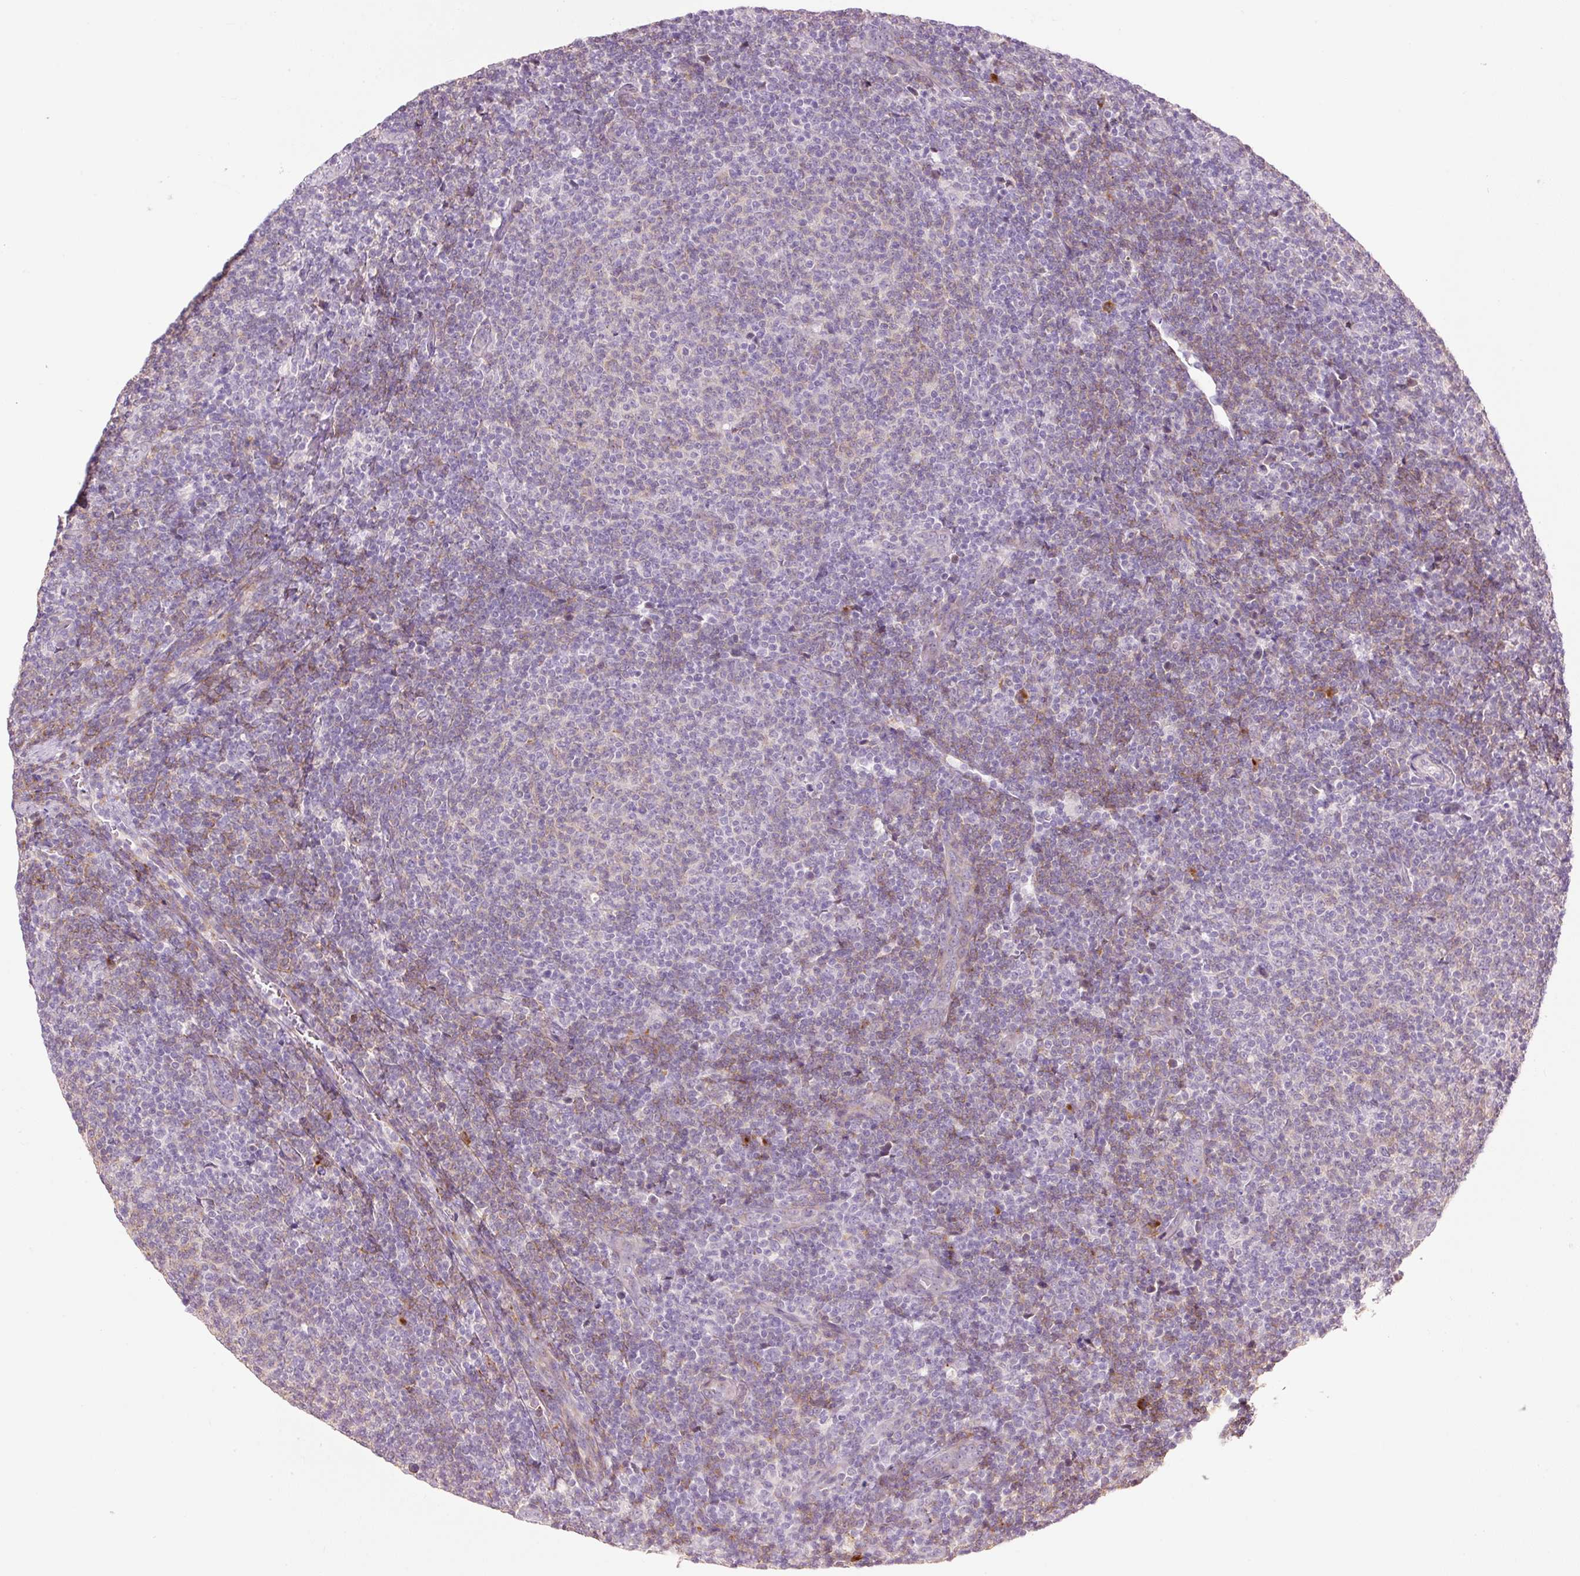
{"staining": {"intensity": "weak", "quantity": "25%-75%", "location": "cytoplasmic/membranous"}, "tissue": "lymphoma", "cell_type": "Tumor cells", "image_type": "cancer", "snomed": [{"axis": "morphology", "description": "Malignant lymphoma, non-Hodgkin's type, Low grade"}, {"axis": "topography", "description": "Lymph node"}], "caption": "Protein staining of low-grade malignant lymphoma, non-Hodgkin's type tissue shows weak cytoplasmic/membranous expression in about 25%-75% of tumor cells.", "gene": "HAX1", "patient": {"sex": "male", "age": 66}}